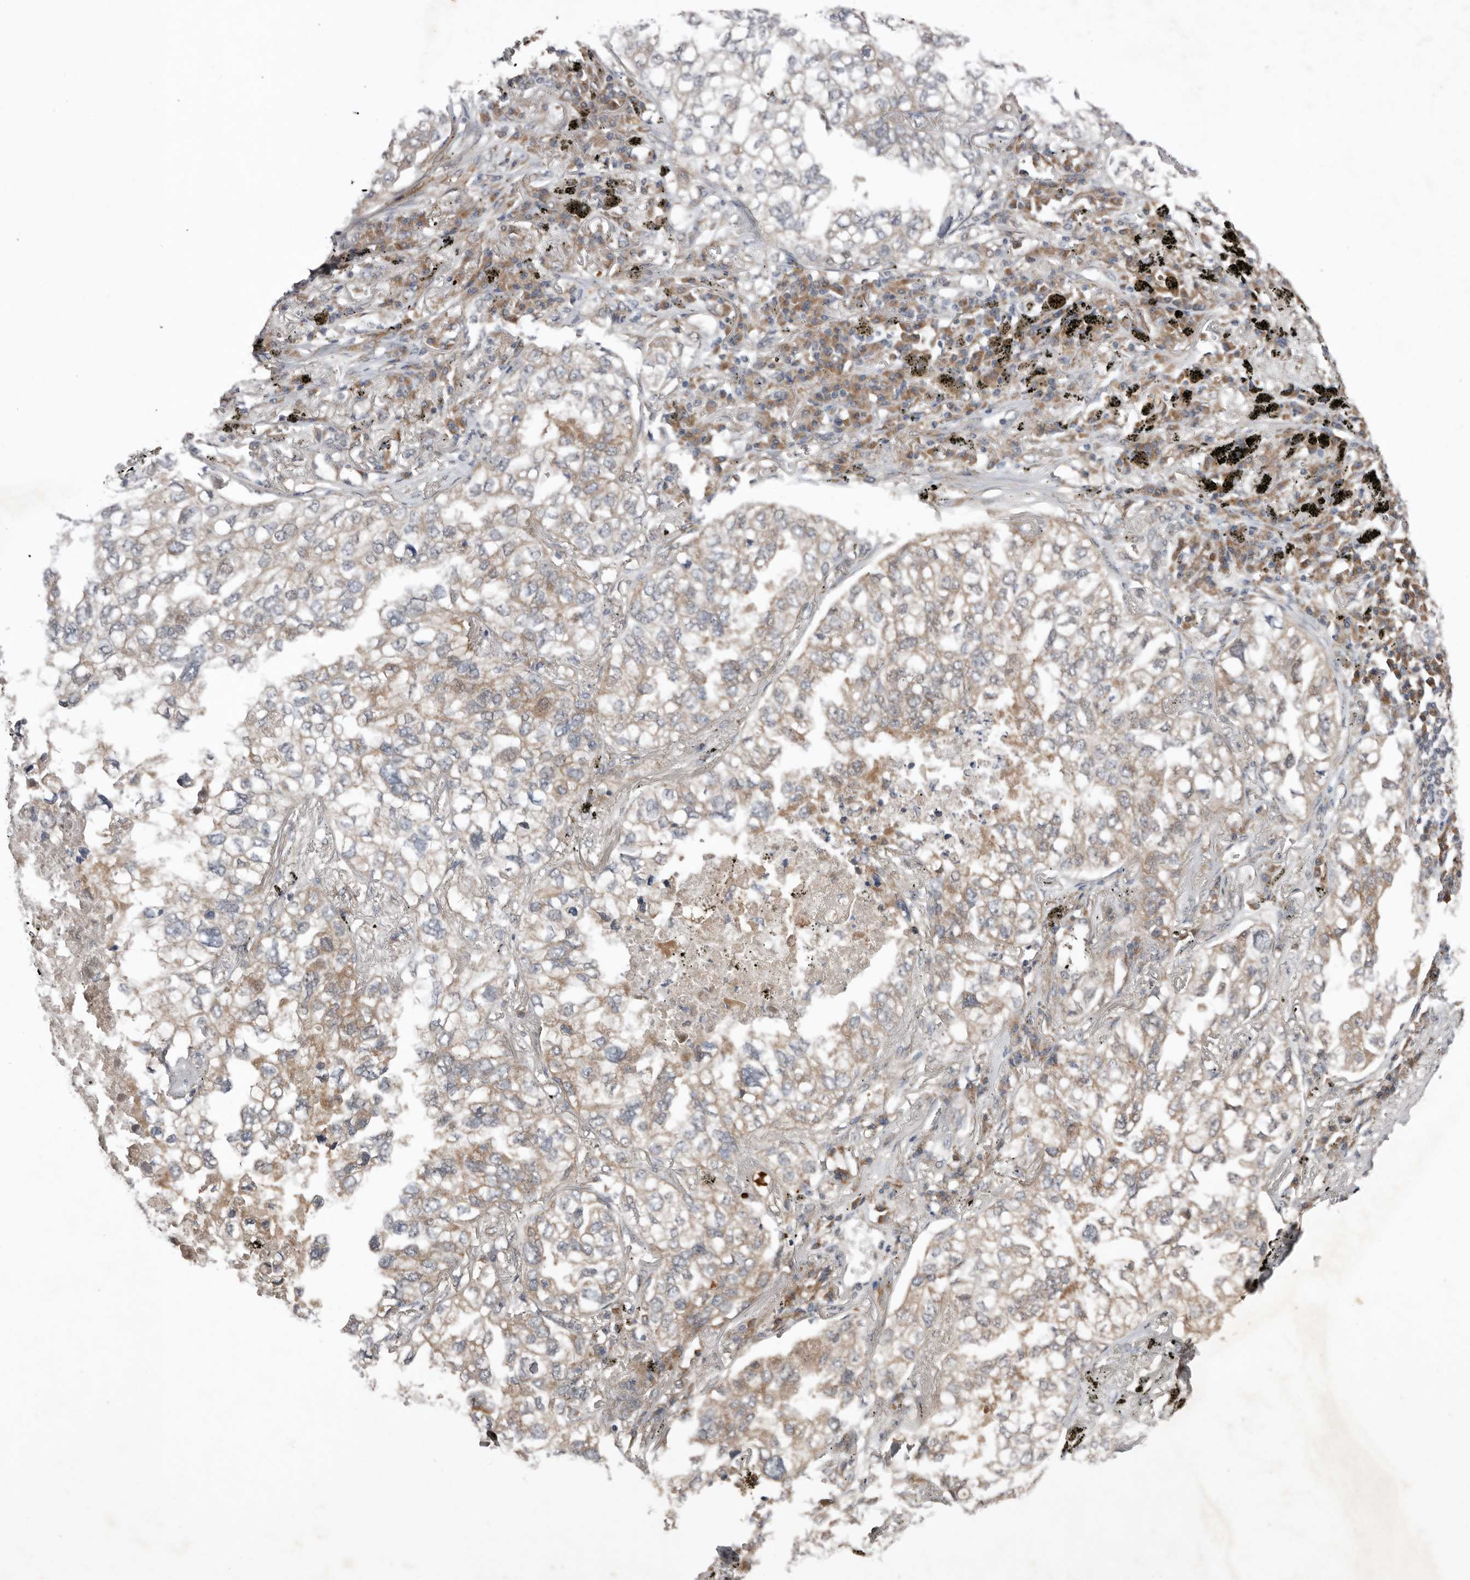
{"staining": {"intensity": "weak", "quantity": "<25%", "location": "cytoplasmic/membranous"}, "tissue": "lung cancer", "cell_type": "Tumor cells", "image_type": "cancer", "snomed": [{"axis": "morphology", "description": "Adenocarcinoma, NOS"}, {"axis": "topography", "description": "Lung"}], "caption": "DAB immunohistochemical staining of human adenocarcinoma (lung) displays no significant staining in tumor cells.", "gene": "CHML", "patient": {"sex": "male", "age": 65}}